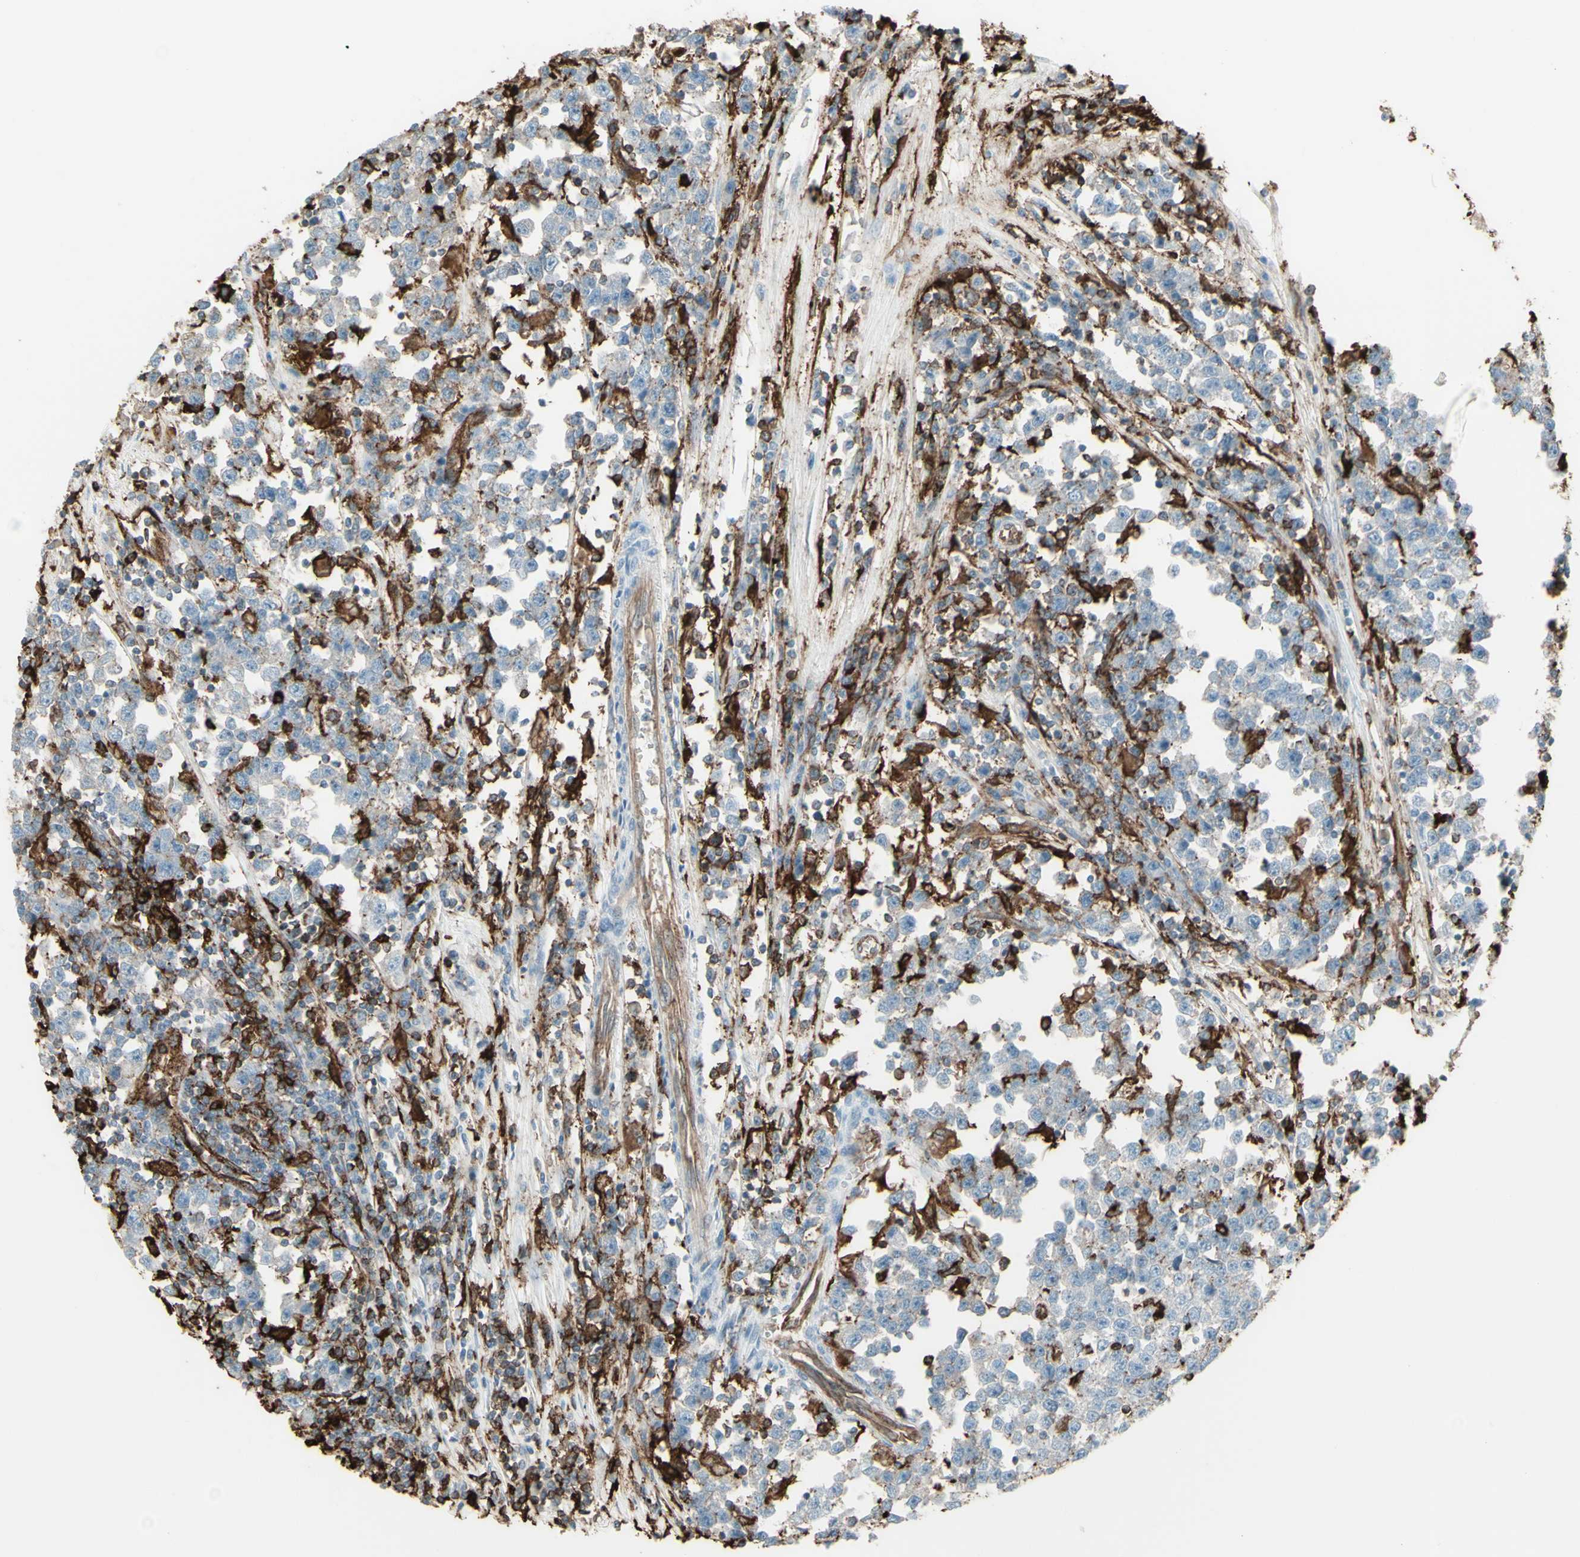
{"staining": {"intensity": "weak", "quantity": "25%-75%", "location": "cytoplasmic/membranous"}, "tissue": "testis cancer", "cell_type": "Tumor cells", "image_type": "cancer", "snomed": [{"axis": "morphology", "description": "Seminoma, NOS"}, {"axis": "topography", "description": "Testis"}], "caption": "DAB immunohistochemical staining of testis seminoma shows weak cytoplasmic/membranous protein staining in approximately 25%-75% of tumor cells. (Brightfield microscopy of DAB IHC at high magnification).", "gene": "HLA-DPB1", "patient": {"sex": "male", "age": 43}}